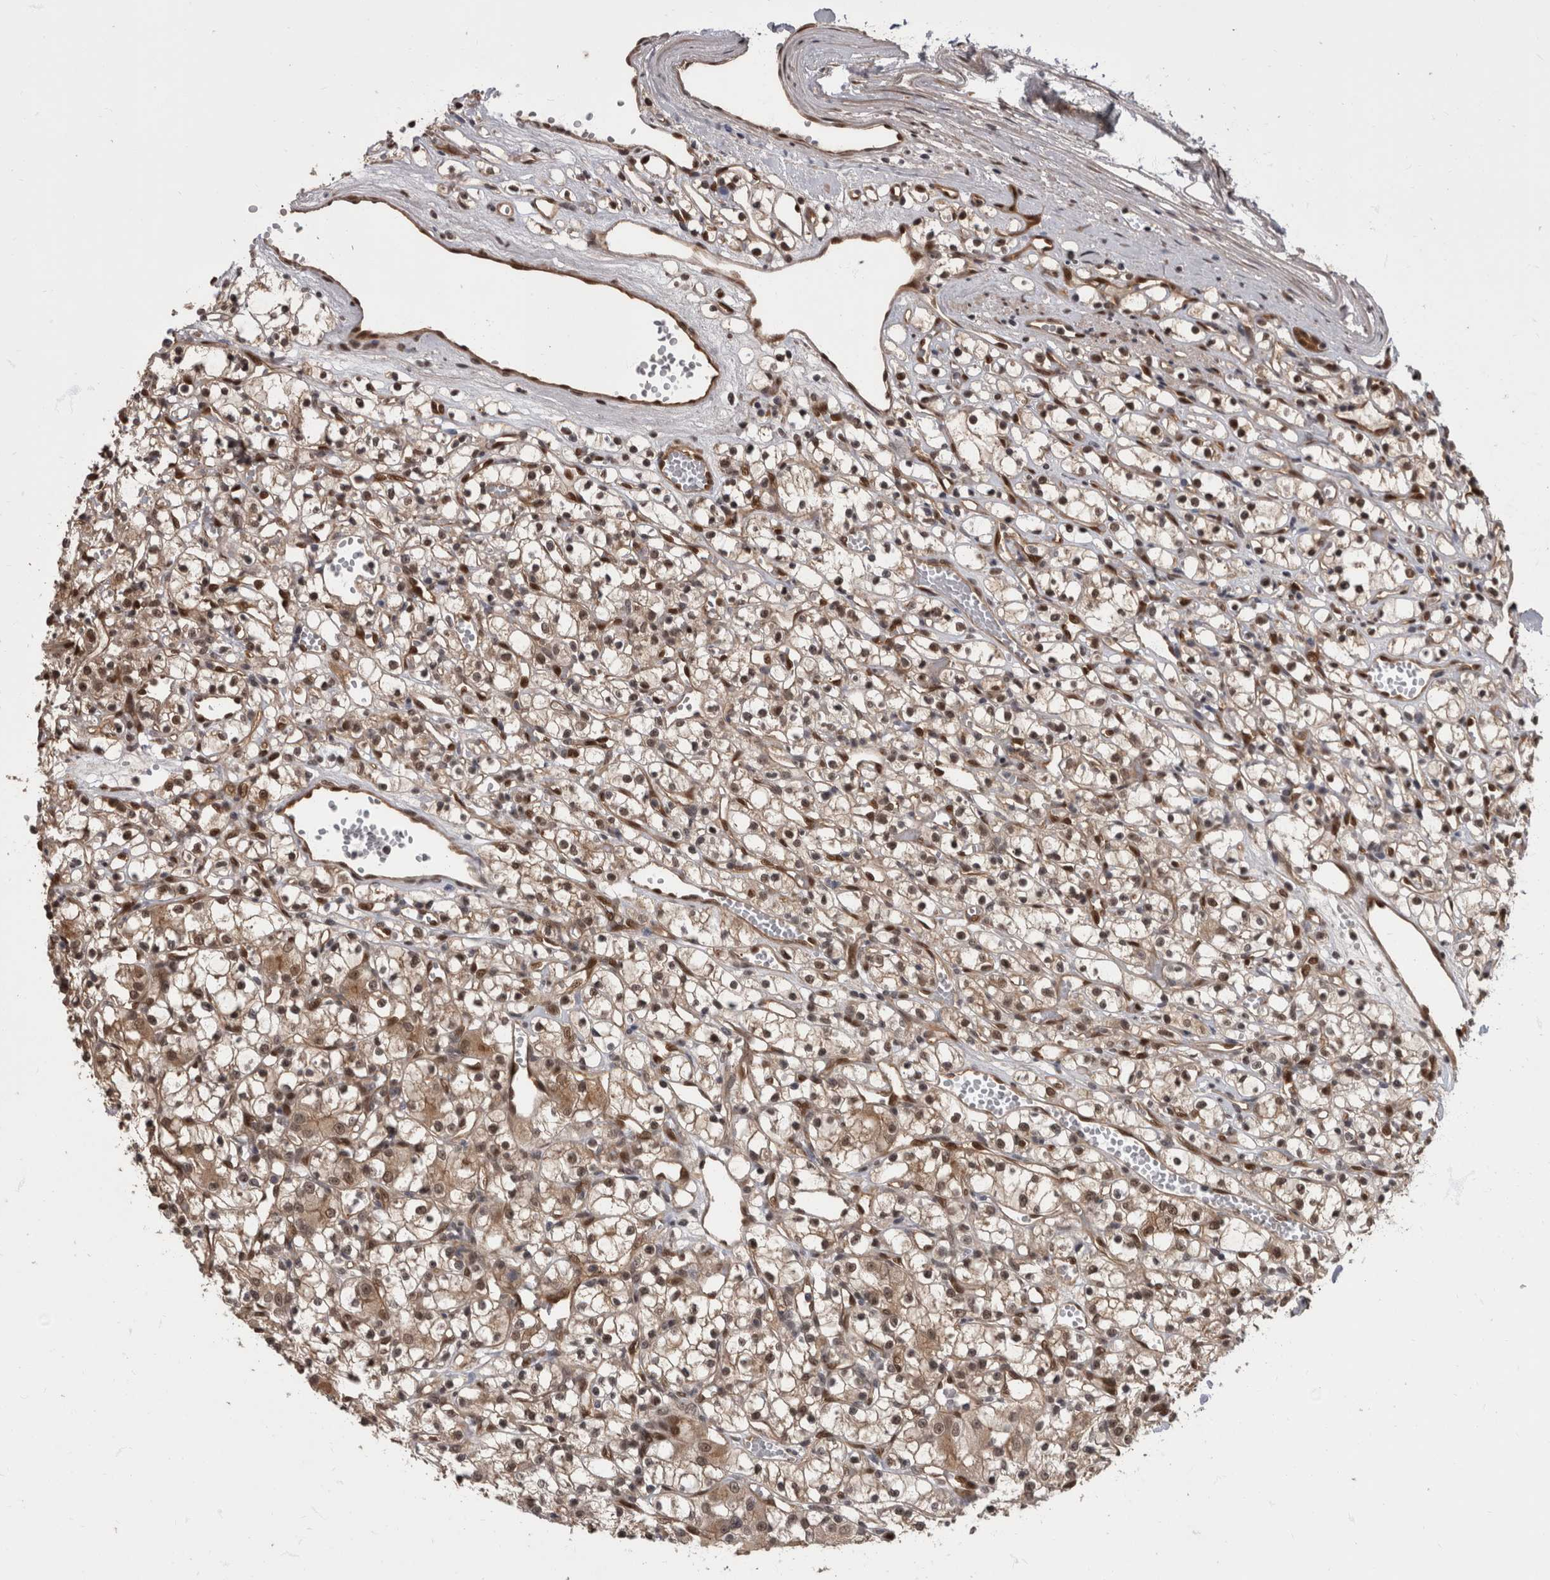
{"staining": {"intensity": "moderate", "quantity": ">75%", "location": "nuclear"}, "tissue": "renal cancer", "cell_type": "Tumor cells", "image_type": "cancer", "snomed": [{"axis": "morphology", "description": "Adenocarcinoma, NOS"}, {"axis": "topography", "description": "Kidney"}], "caption": "Protein expression analysis of renal cancer (adenocarcinoma) shows moderate nuclear staining in approximately >75% of tumor cells.", "gene": "AKT3", "patient": {"sex": "female", "age": 59}}